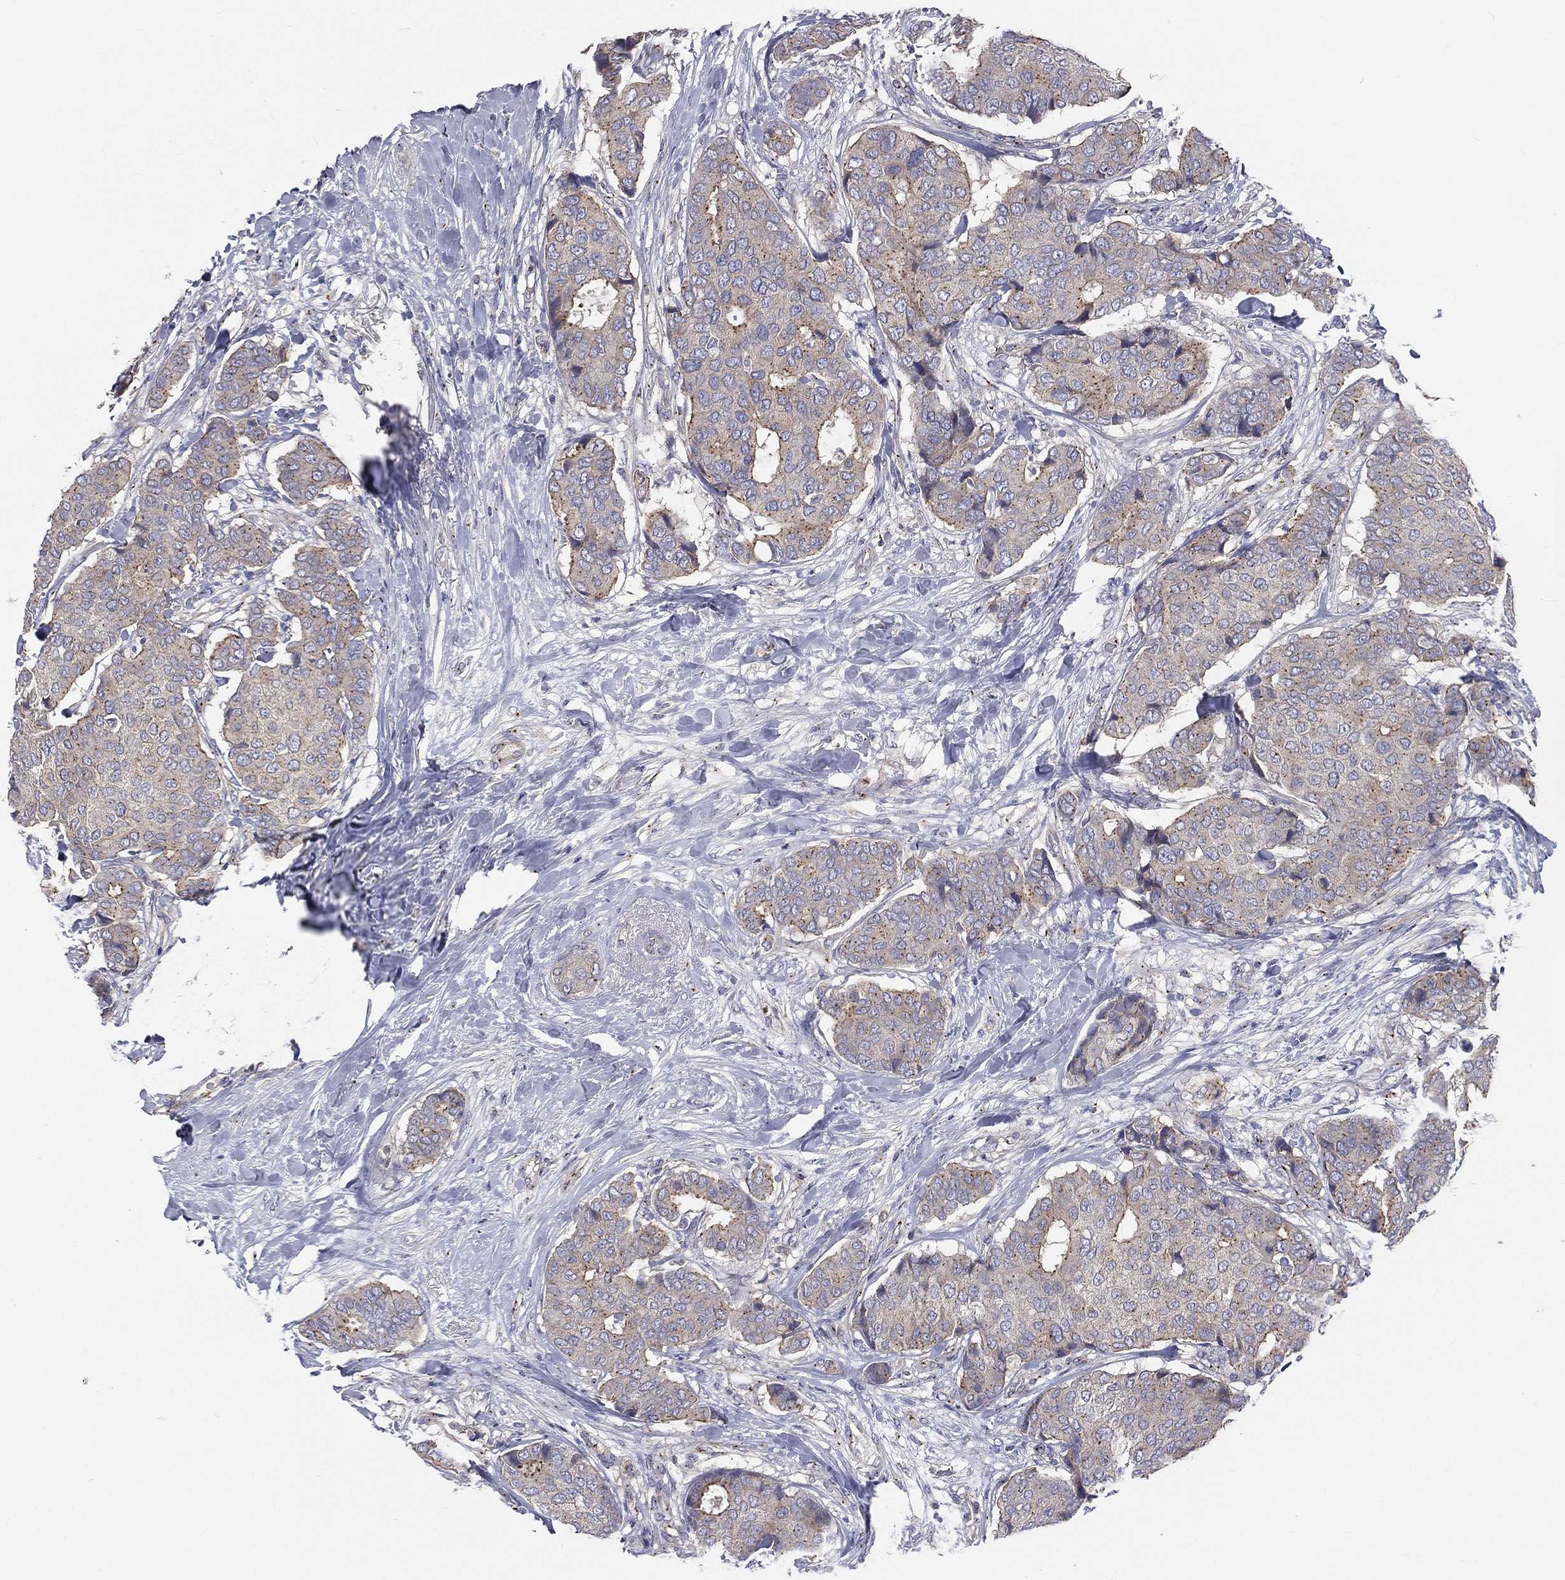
{"staining": {"intensity": "moderate", "quantity": "<25%", "location": "cytoplasmic/membranous"}, "tissue": "breast cancer", "cell_type": "Tumor cells", "image_type": "cancer", "snomed": [{"axis": "morphology", "description": "Duct carcinoma"}, {"axis": "topography", "description": "Breast"}], "caption": "Invasive ductal carcinoma (breast) stained with a brown dye displays moderate cytoplasmic/membranous positive positivity in approximately <25% of tumor cells.", "gene": "CROCC", "patient": {"sex": "female", "age": 75}}